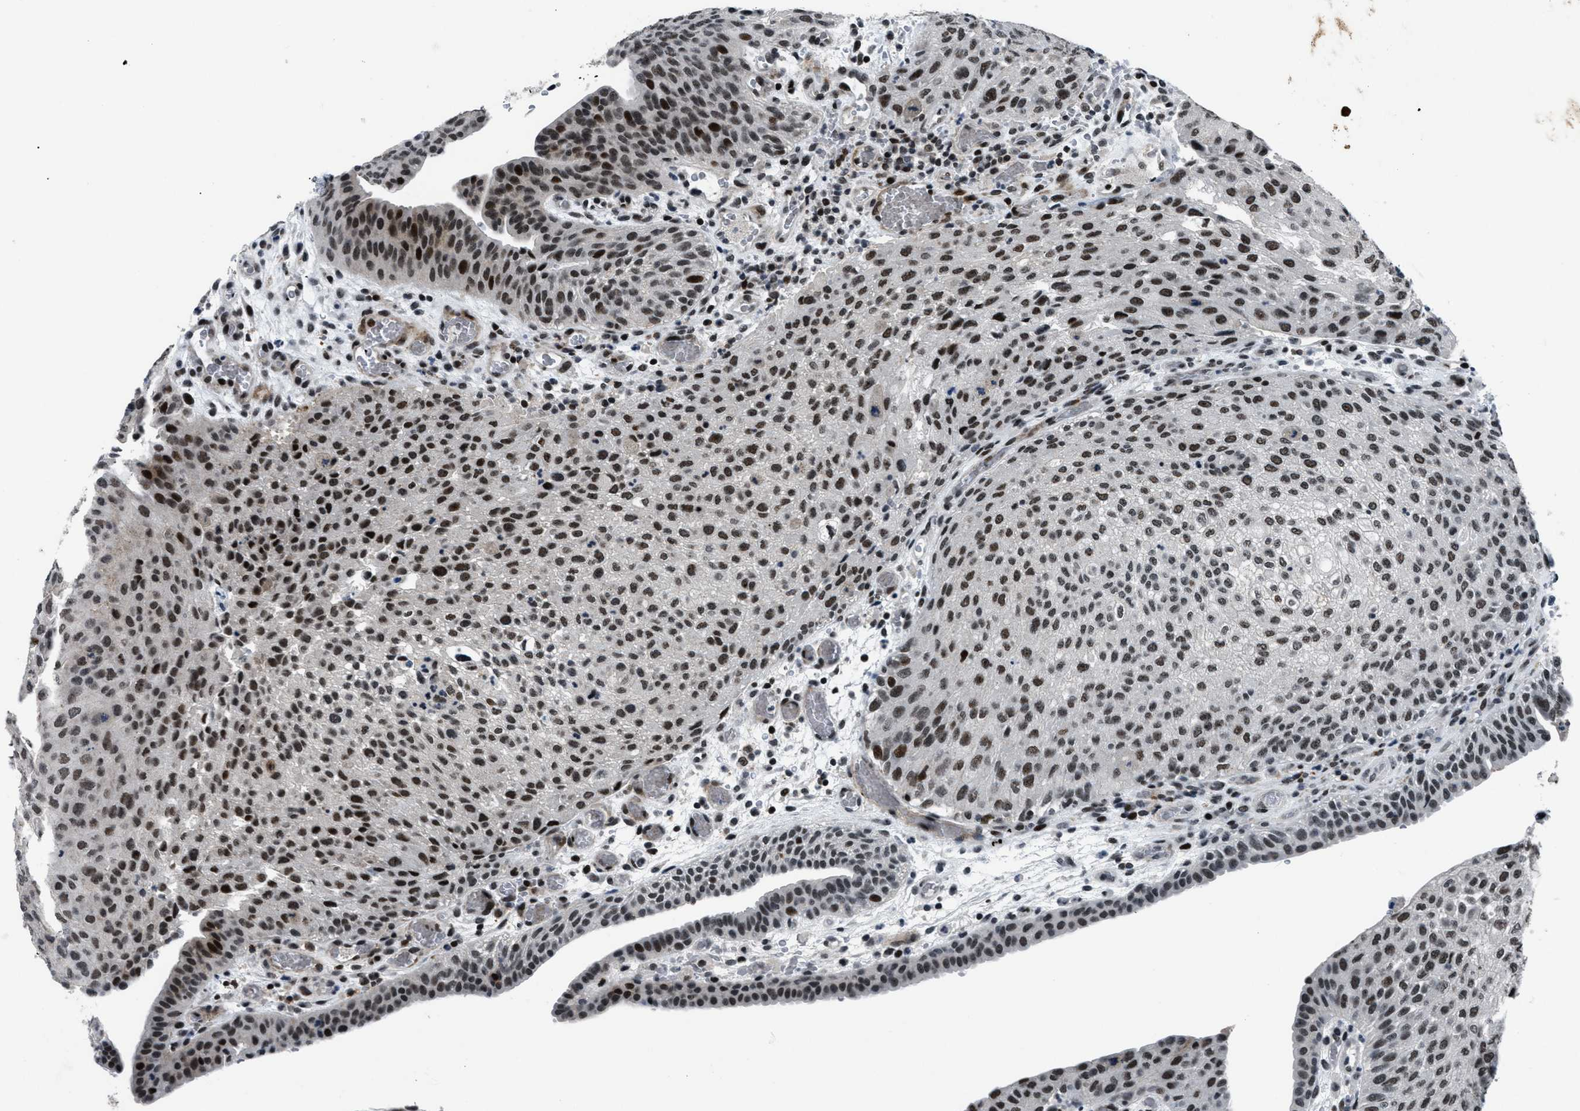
{"staining": {"intensity": "strong", "quantity": ">75%", "location": "nuclear"}, "tissue": "urothelial cancer", "cell_type": "Tumor cells", "image_type": "cancer", "snomed": [{"axis": "morphology", "description": "Urothelial carcinoma, Low grade"}, {"axis": "morphology", "description": "Urothelial carcinoma, High grade"}, {"axis": "topography", "description": "Urinary bladder"}], "caption": "DAB (3,3'-diaminobenzidine) immunohistochemical staining of urothelial cancer demonstrates strong nuclear protein positivity in about >75% of tumor cells.", "gene": "SMARCB1", "patient": {"sex": "male", "age": 35}}